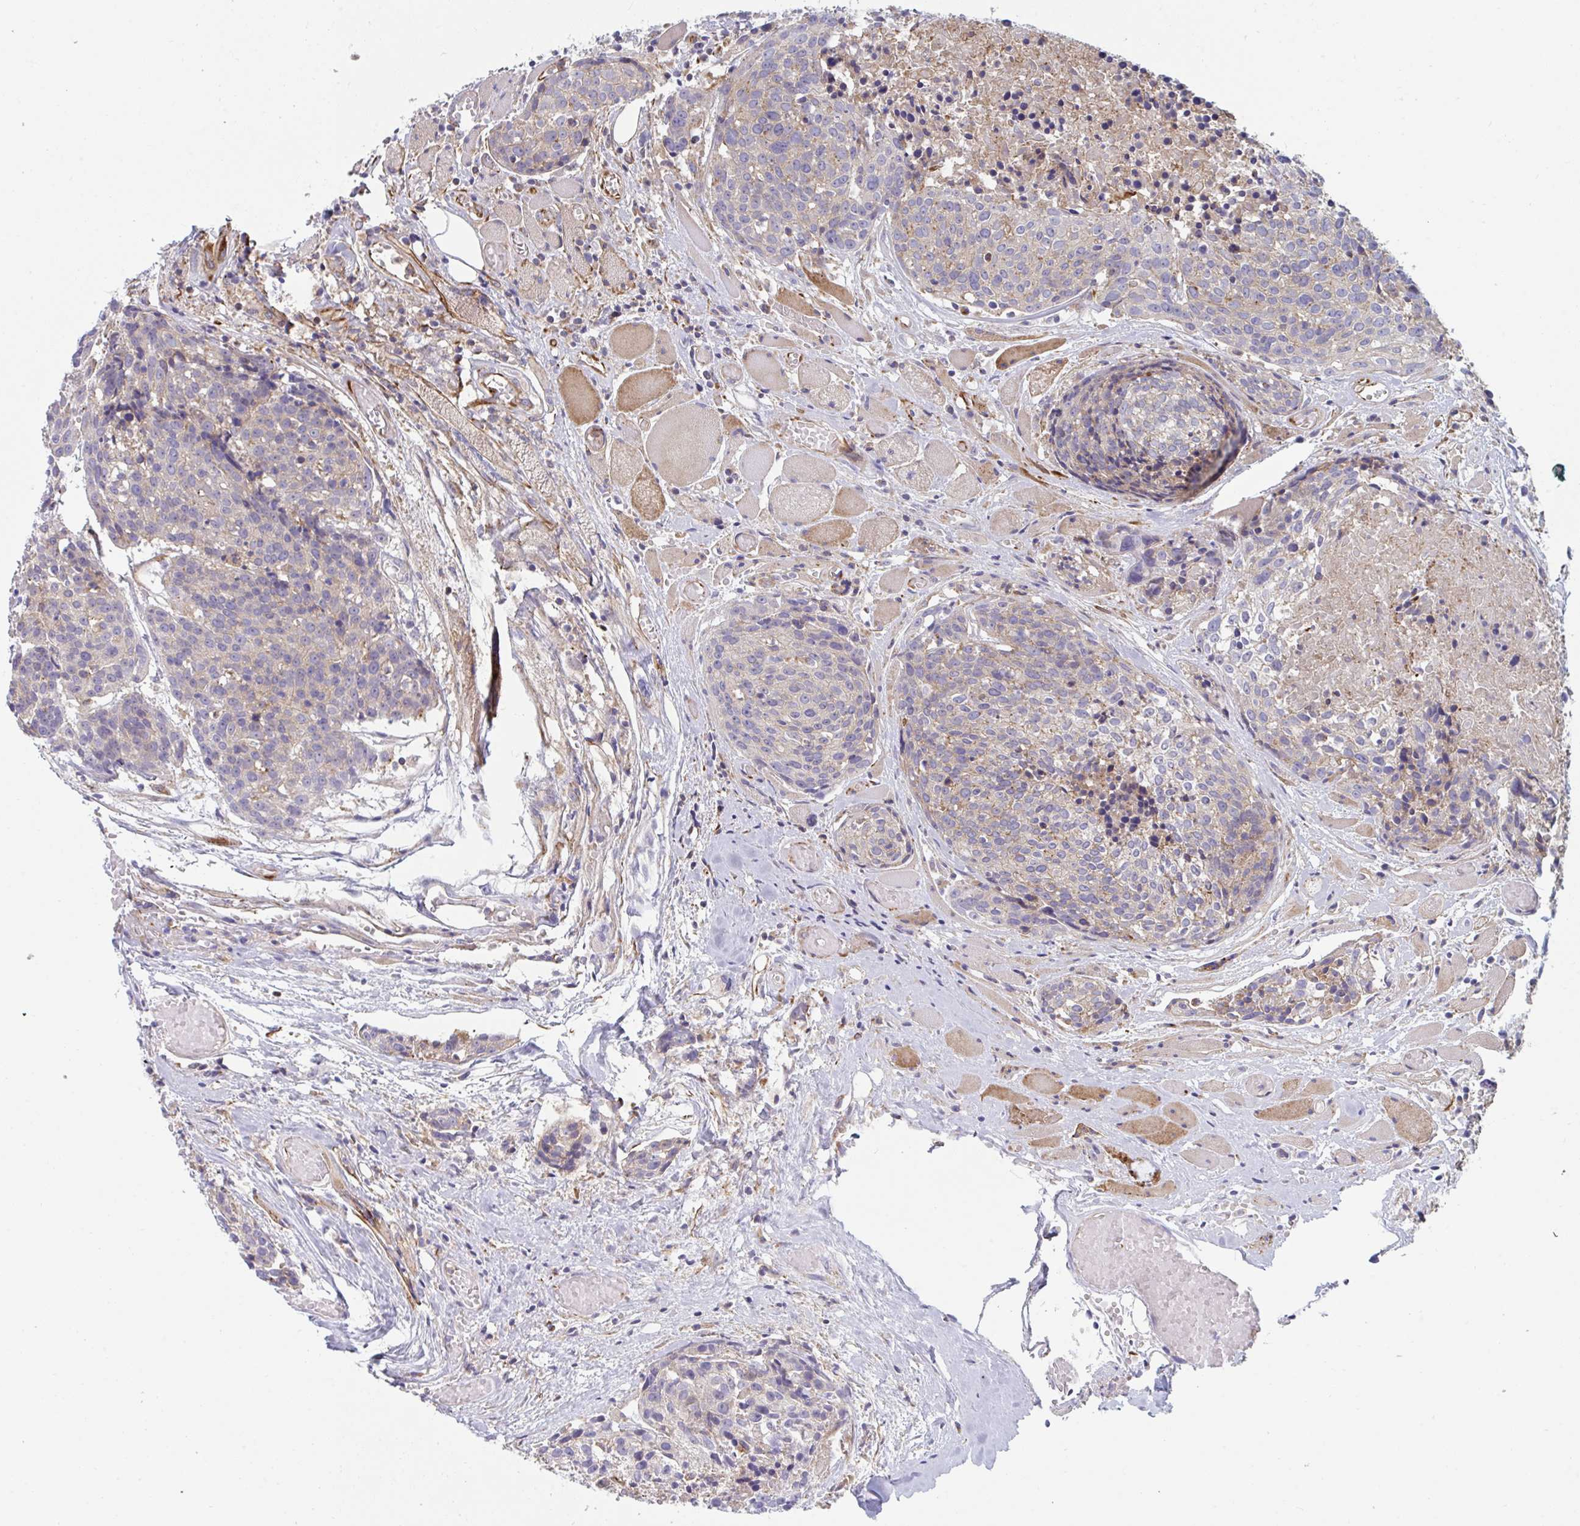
{"staining": {"intensity": "weak", "quantity": "<25%", "location": "cytoplasmic/membranous"}, "tissue": "head and neck cancer", "cell_type": "Tumor cells", "image_type": "cancer", "snomed": [{"axis": "morphology", "description": "Squamous cell carcinoma, NOS"}, {"axis": "topography", "description": "Oral tissue"}, {"axis": "topography", "description": "Head-Neck"}], "caption": "Tumor cells show no significant staining in head and neck cancer (squamous cell carcinoma).", "gene": "SLC9A6", "patient": {"sex": "male", "age": 64}}